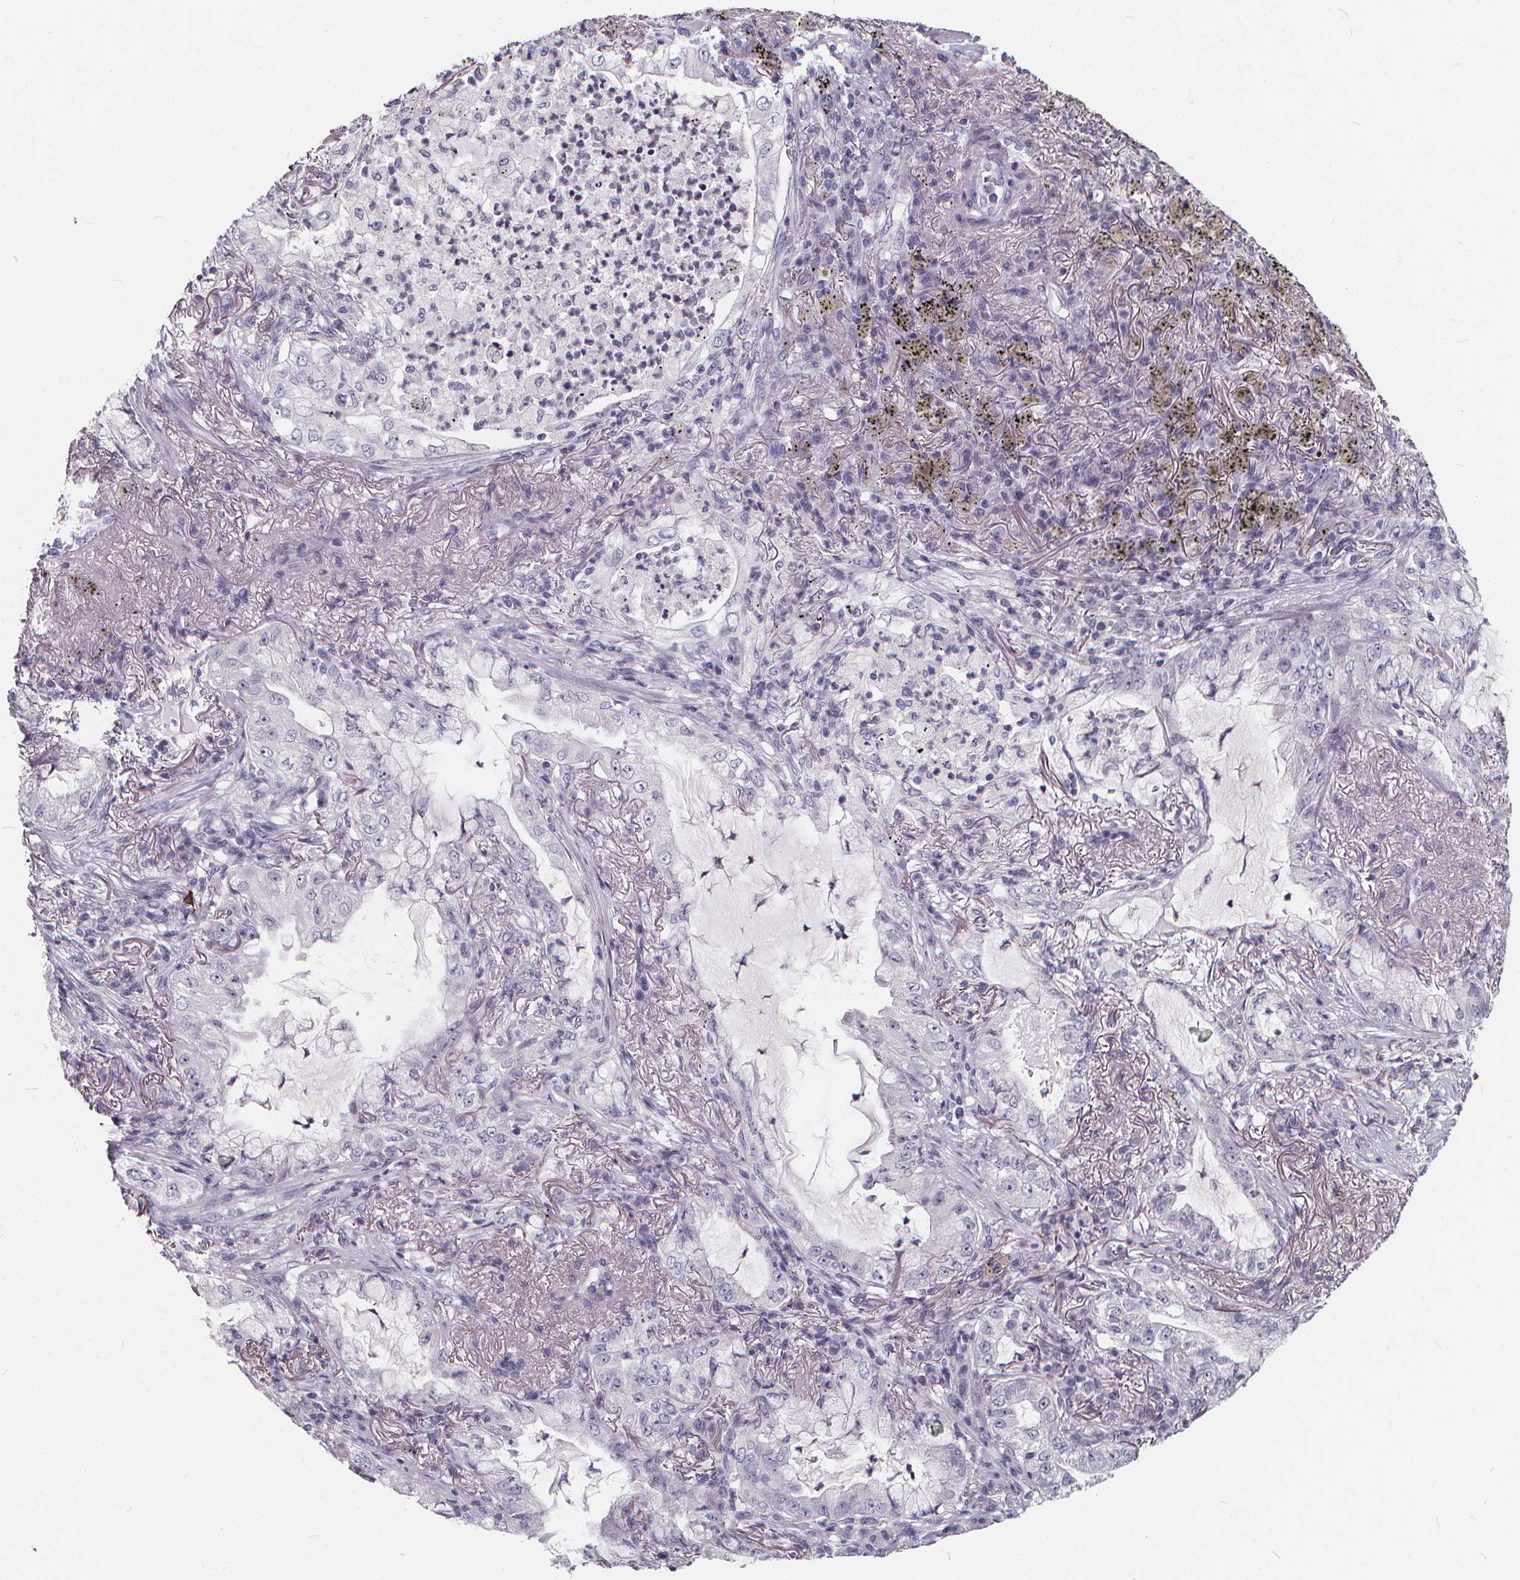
{"staining": {"intensity": "negative", "quantity": "none", "location": "none"}, "tissue": "lung cancer", "cell_type": "Tumor cells", "image_type": "cancer", "snomed": [{"axis": "morphology", "description": "Adenocarcinoma, NOS"}, {"axis": "topography", "description": "Lung"}], "caption": "Human lung adenocarcinoma stained for a protein using IHC shows no positivity in tumor cells.", "gene": "SPEF2", "patient": {"sex": "female", "age": 73}}